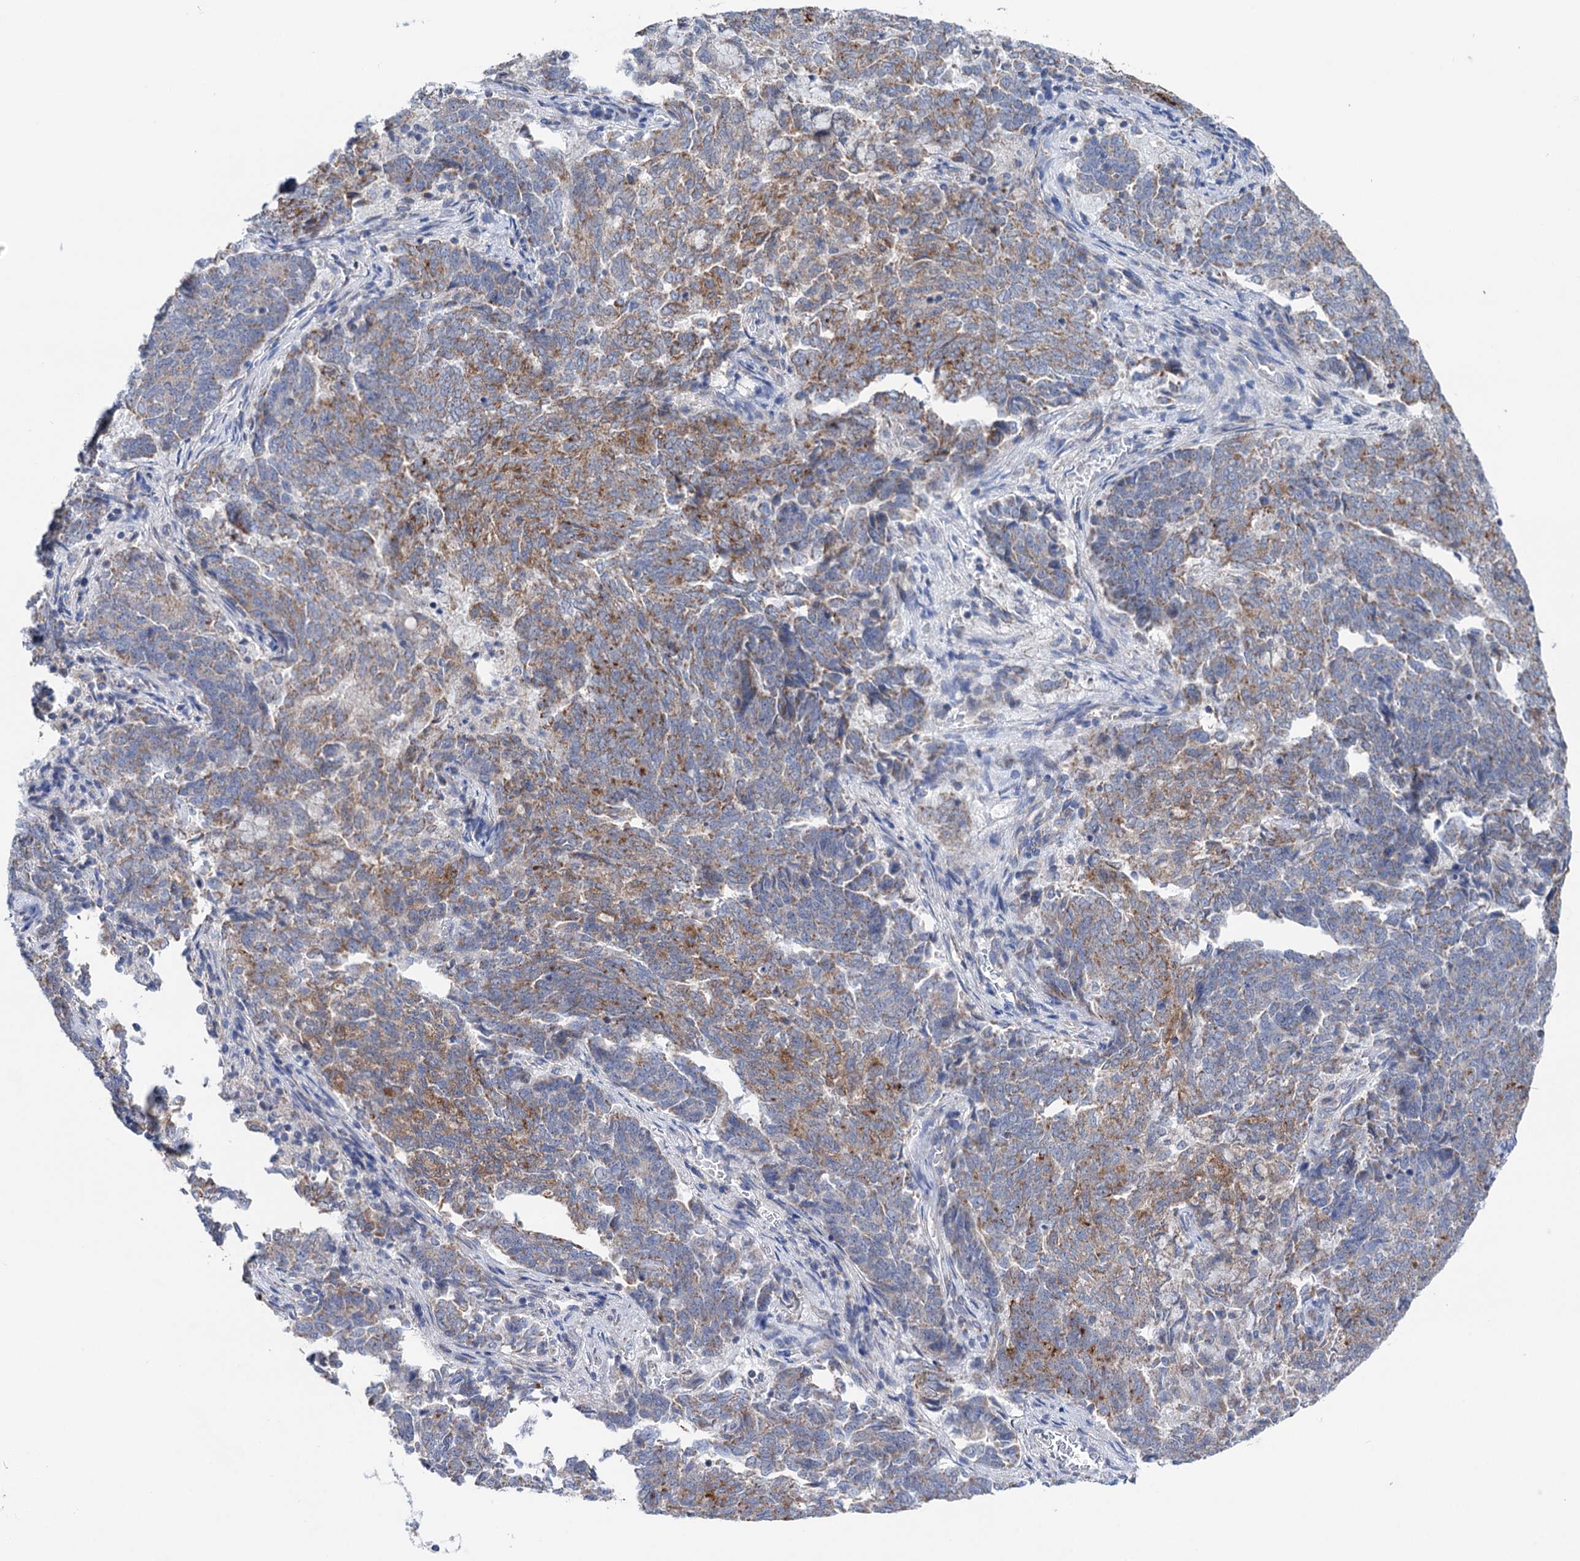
{"staining": {"intensity": "moderate", "quantity": "25%-75%", "location": "cytoplasmic/membranous"}, "tissue": "endometrial cancer", "cell_type": "Tumor cells", "image_type": "cancer", "snomed": [{"axis": "morphology", "description": "Adenocarcinoma, NOS"}, {"axis": "topography", "description": "Endometrium"}], "caption": "Immunohistochemical staining of endometrial cancer (adenocarcinoma) reveals medium levels of moderate cytoplasmic/membranous protein staining in about 25%-75% of tumor cells. The staining is performed using DAB brown chromogen to label protein expression. The nuclei are counter-stained blue using hematoxylin.", "gene": "SUCLA2", "patient": {"sex": "female", "age": 80}}